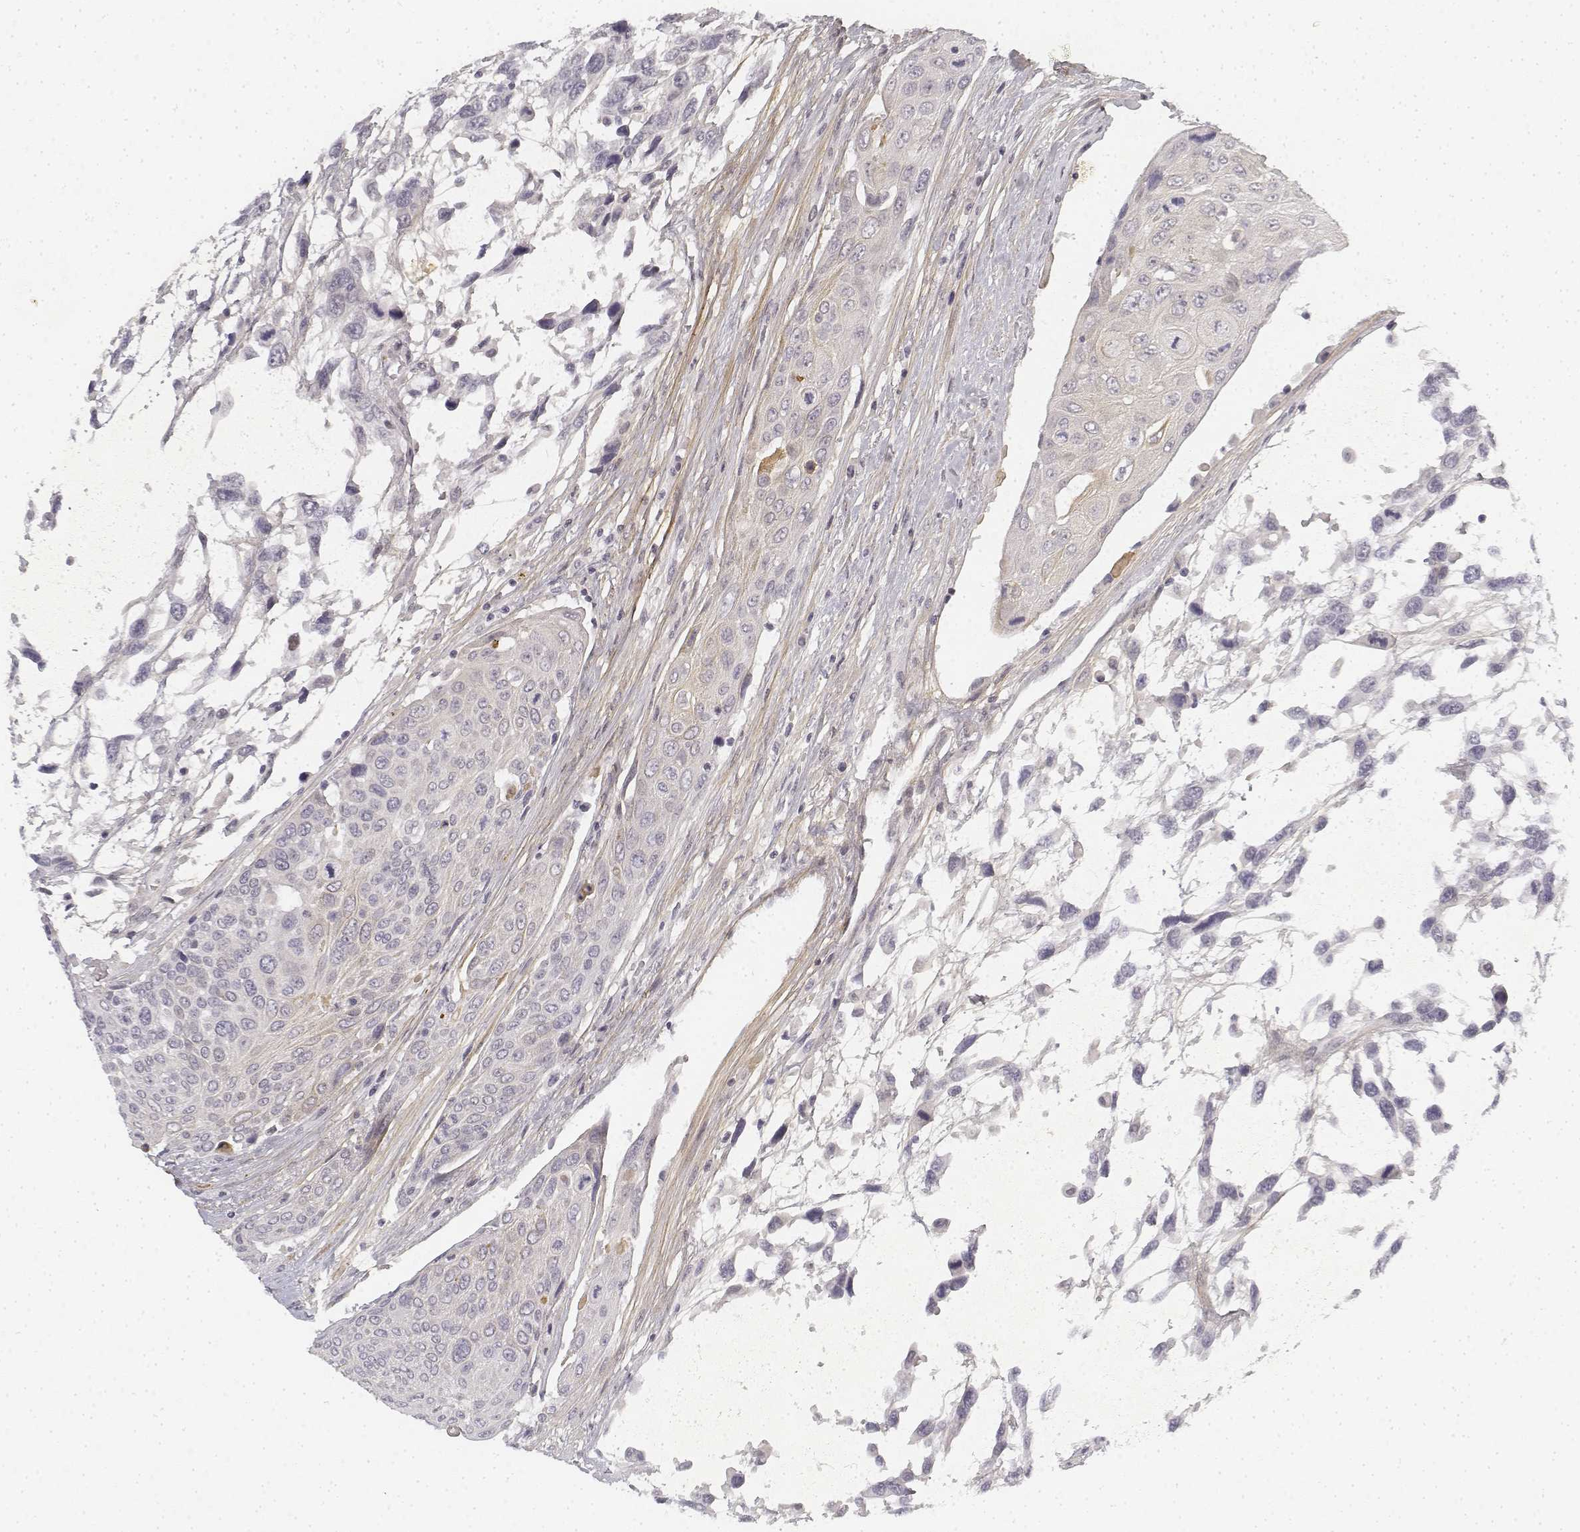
{"staining": {"intensity": "negative", "quantity": "none", "location": "none"}, "tissue": "urothelial cancer", "cell_type": "Tumor cells", "image_type": "cancer", "snomed": [{"axis": "morphology", "description": "Urothelial carcinoma, High grade"}, {"axis": "topography", "description": "Urinary bladder"}], "caption": "Urothelial cancer stained for a protein using immunohistochemistry displays no positivity tumor cells.", "gene": "KRT84", "patient": {"sex": "female", "age": 70}}